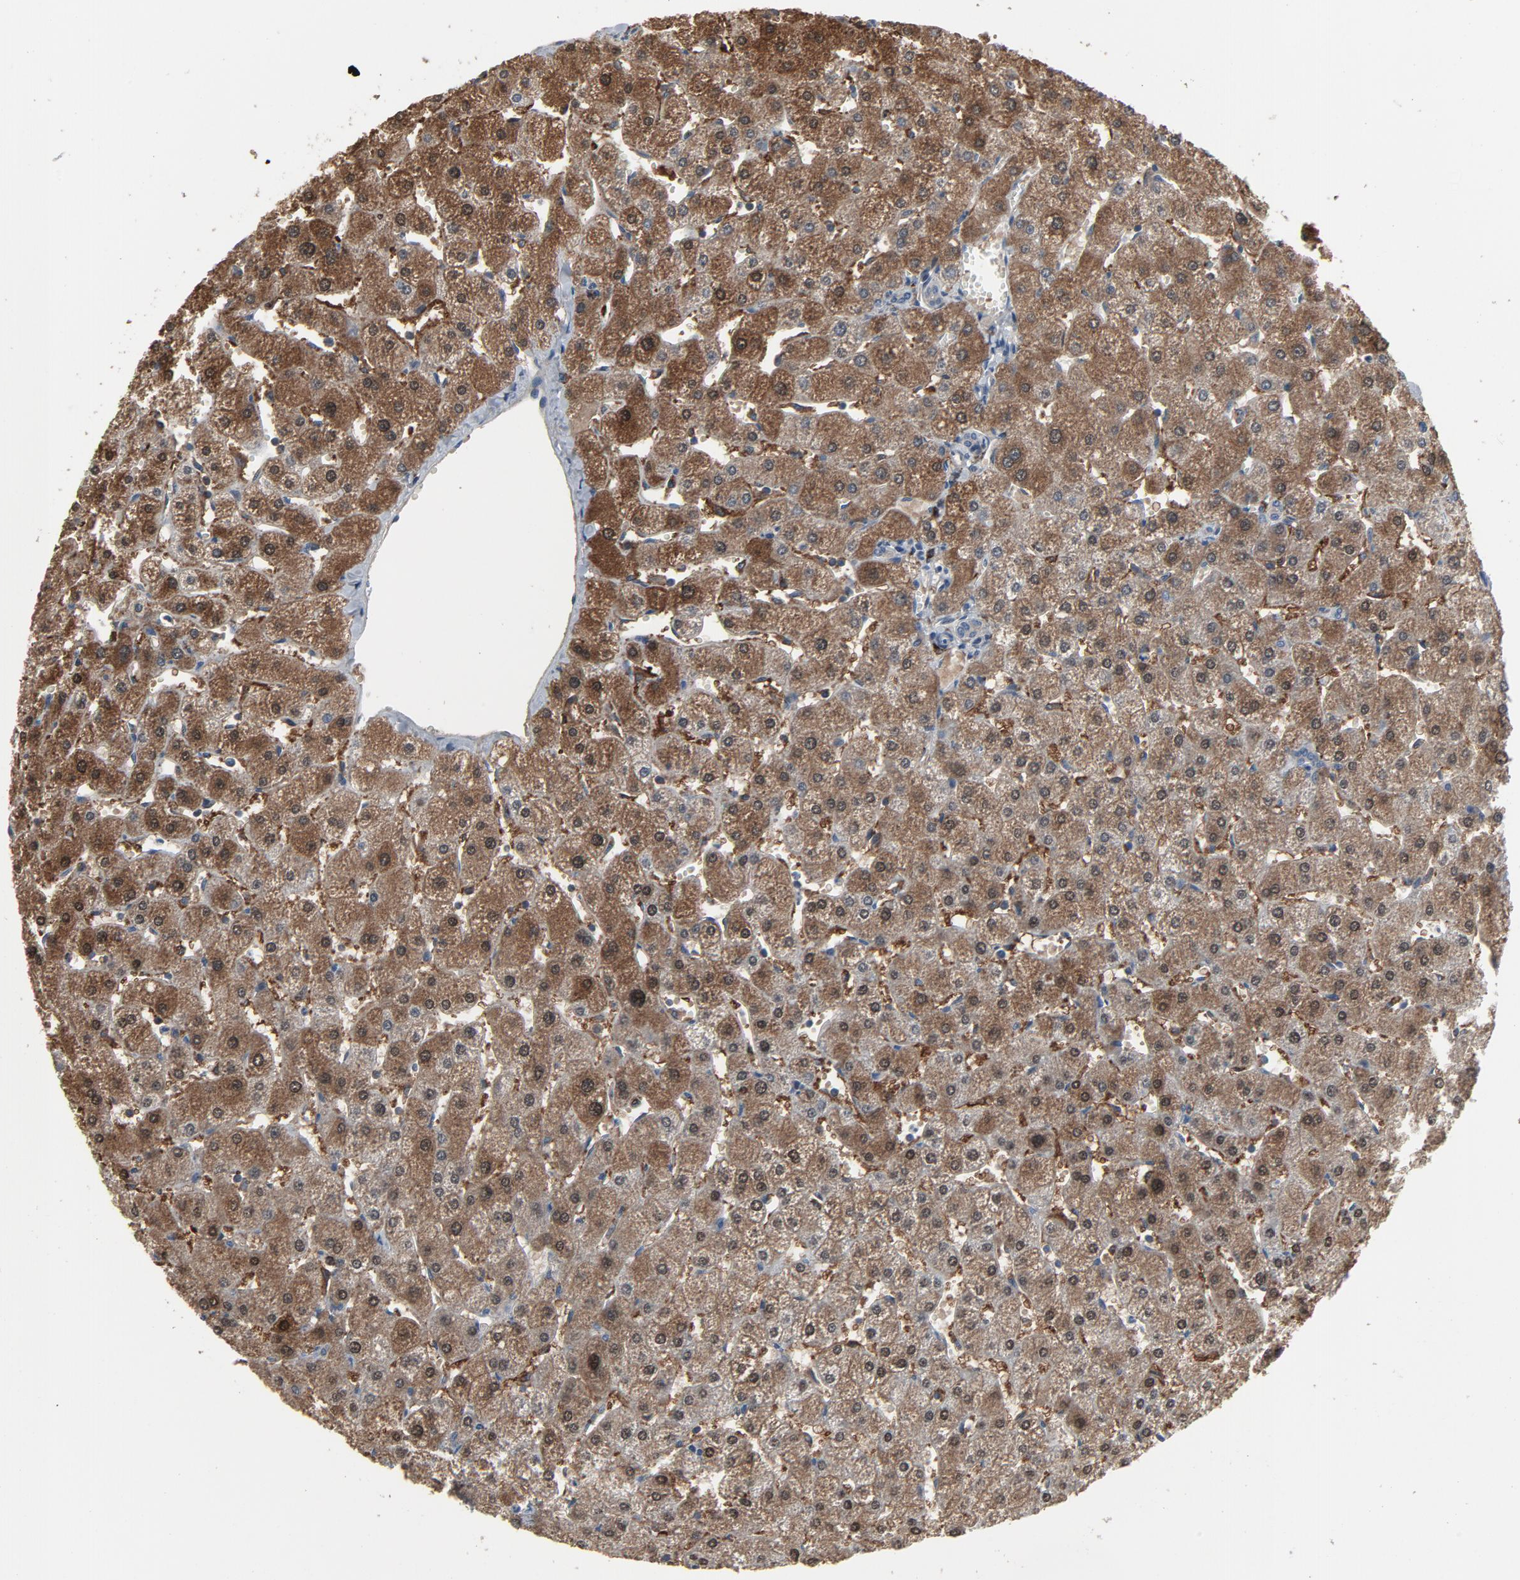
{"staining": {"intensity": "negative", "quantity": "none", "location": "none"}, "tissue": "liver", "cell_type": "Cholangiocytes", "image_type": "normal", "snomed": [{"axis": "morphology", "description": "Normal tissue, NOS"}, {"axis": "topography", "description": "Liver"}], "caption": "Immunohistochemistry (IHC) image of unremarkable human liver stained for a protein (brown), which reveals no positivity in cholangiocytes. (Stains: DAB (3,3'-diaminobenzidine) immunohistochemistry (IHC) with hematoxylin counter stain, Microscopy: brightfield microscopy at high magnification).", "gene": "PDZD4", "patient": {"sex": "male", "age": 67}}